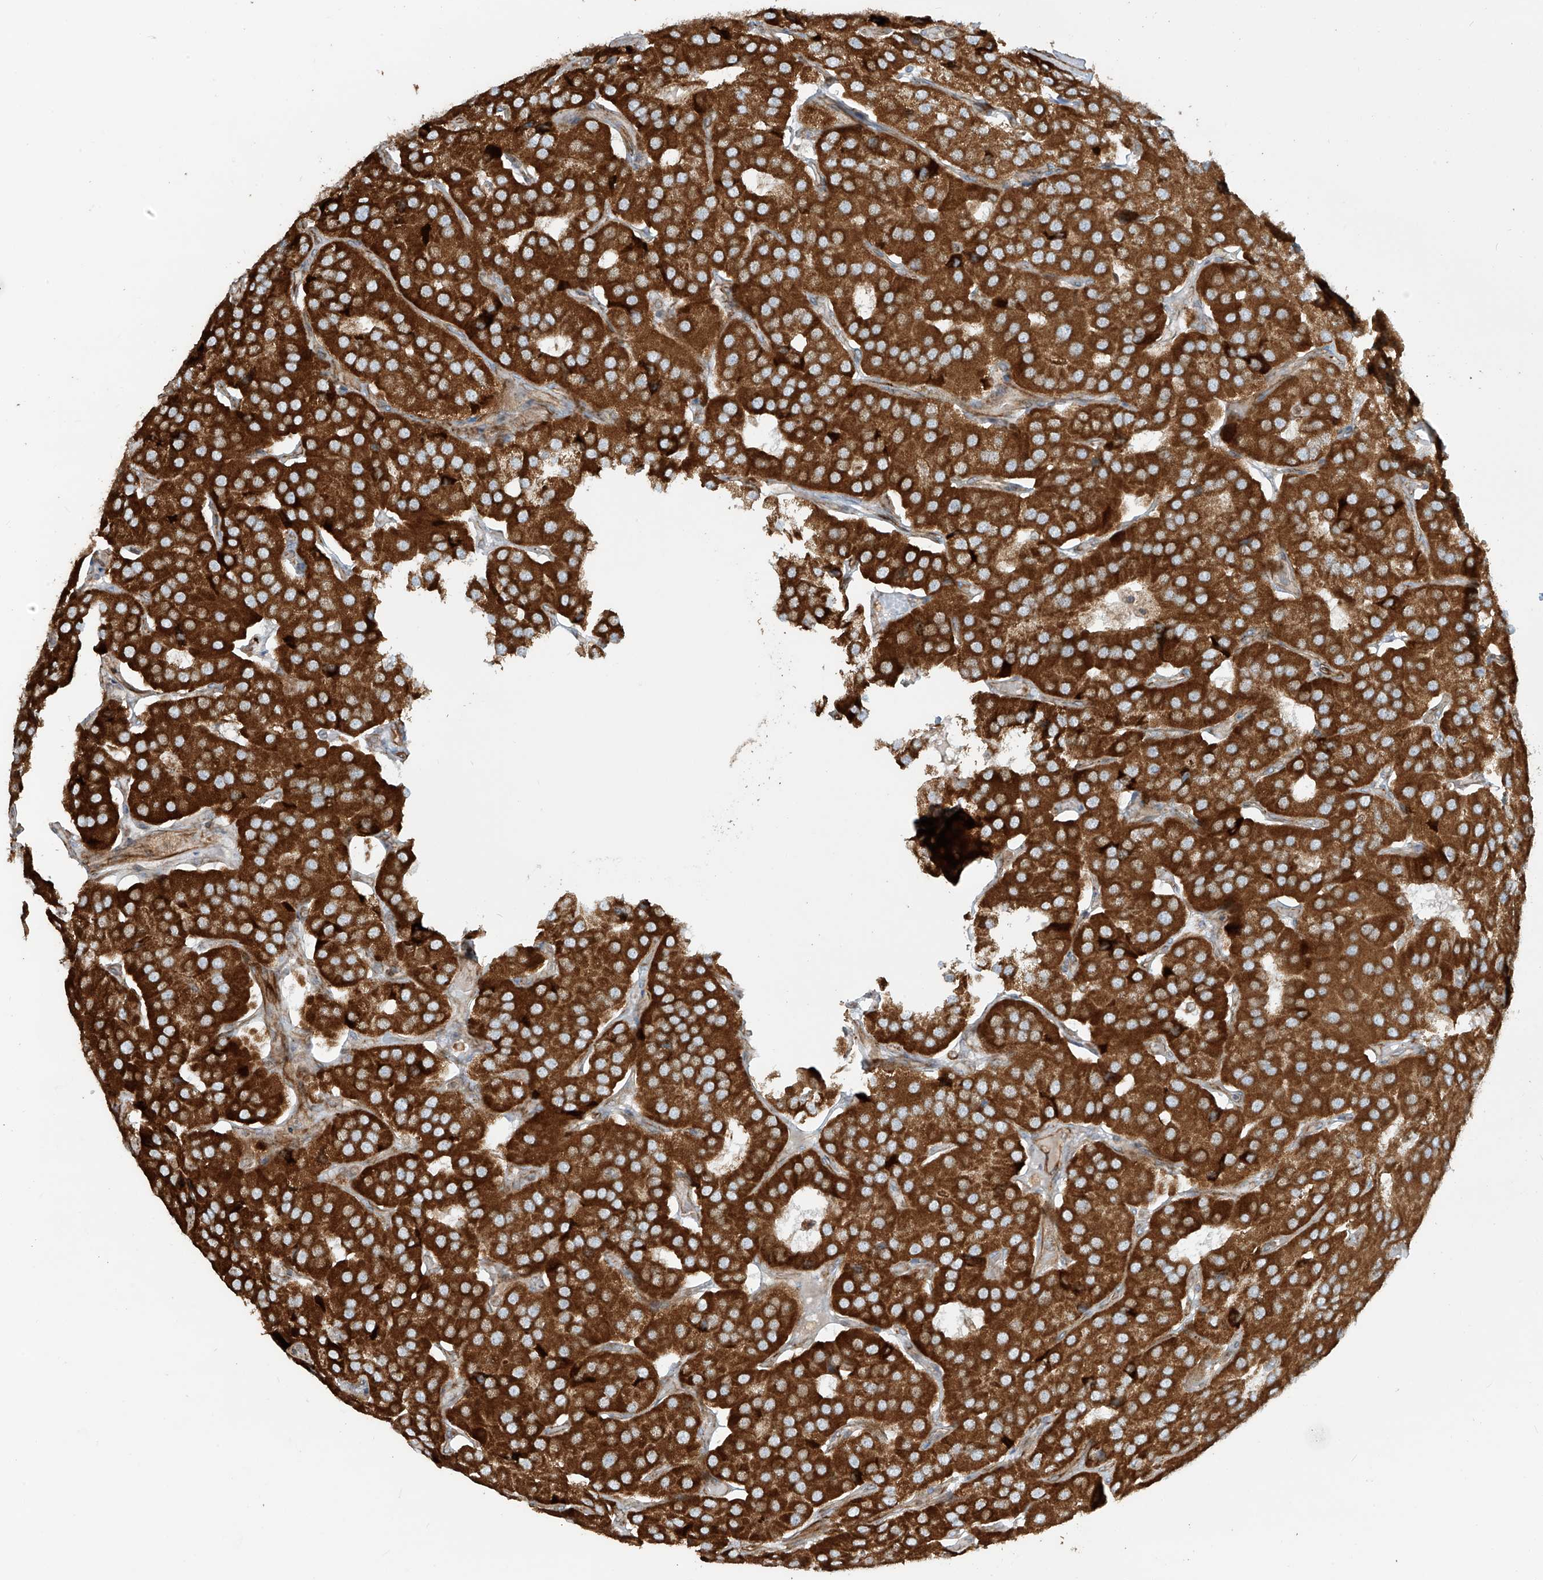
{"staining": {"intensity": "strong", "quantity": ">75%", "location": "cytoplasmic/membranous"}, "tissue": "parathyroid gland", "cell_type": "Glandular cells", "image_type": "normal", "snomed": [{"axis": "morphology", "description": "Normal tissue, NOS"}, {"axis": "morphology", "description": "Adenoma, NOS"}, {"axis": "topography", "description": "Parathyroid gland"}], "caption": "Immunohistochemical staining of unremarkable human parathyroid gland demonstrates >75% levels of strong cytoplasmic/membranous protein expression in approximately >75% of glandular cells. The staining was performed using DAB, with brown indicating positive protein expression. Nuclei are stained blue with hematoxylin.", "gene": "EIF5B", "patient": {"sex": "female", "age": 86}}